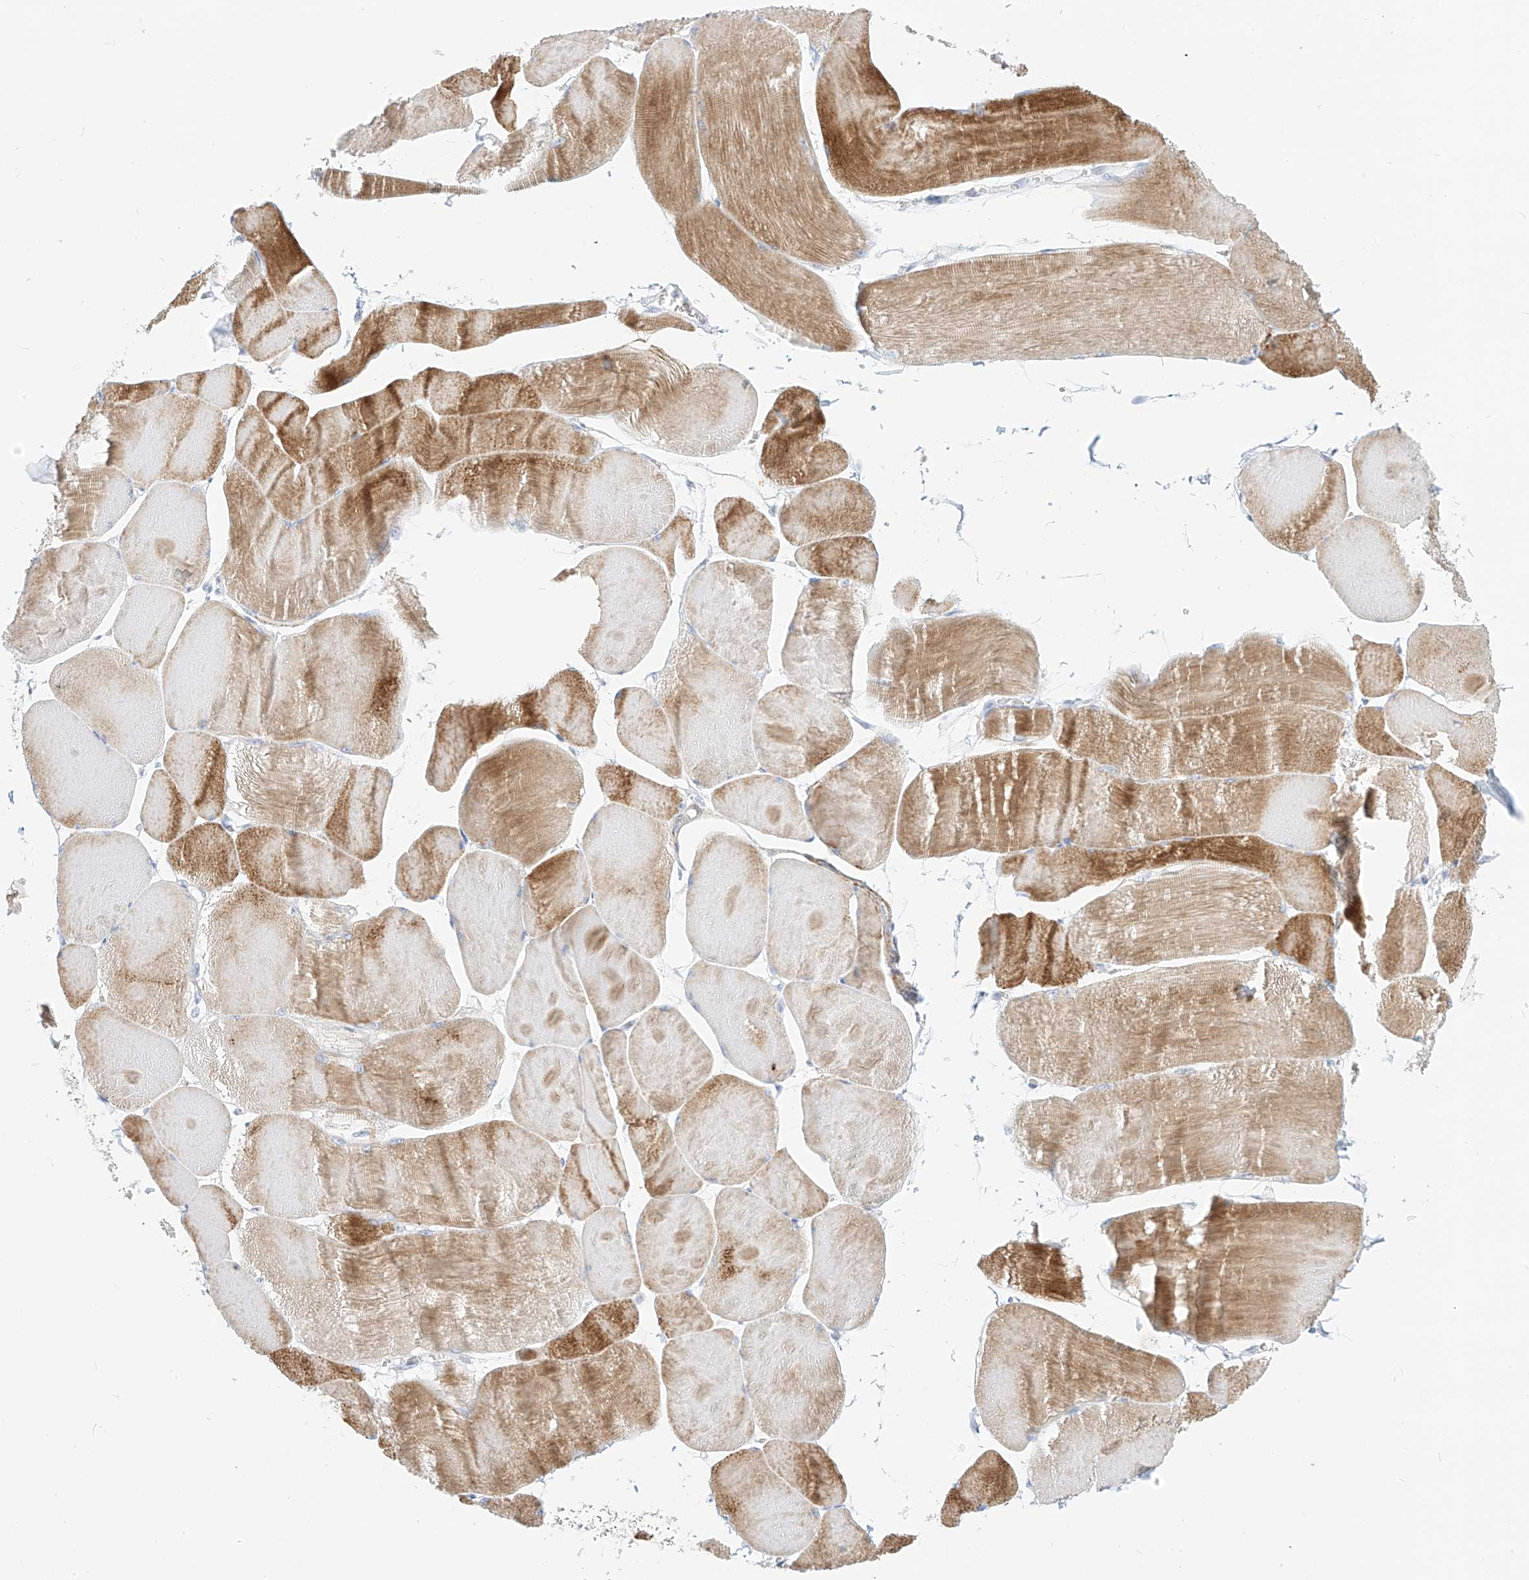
{"staining": {"intensity": "moderate", "quantity": "25%-75%", "location": "cytoplasmic/membranous"}, "tissue": "skeletal muscle", "cell_type": "Myocytes", "image_type": "normal", "snomed": [{"axis": "morphology", "description": "Normal tissue, NOS"}, {"axis": "morphology", "description": "Basal cell carcinoma"}, {"axis": "topography", "description": "Skeletal muscle"}], "caption": "DAB immunohistochemical staining of normal skeletal muscle exhibits moderate cytoplasmic/membranous protein expression in approximately 25%-75% of myocytes. The staining was performed using DAB to visualize the protein expression in brown, while the nuclei were stained in blue with hematoxylin (Magnification: 20x).", "gene": "ST3GAL5", "patient": {"sex": "female", "age": 64}}